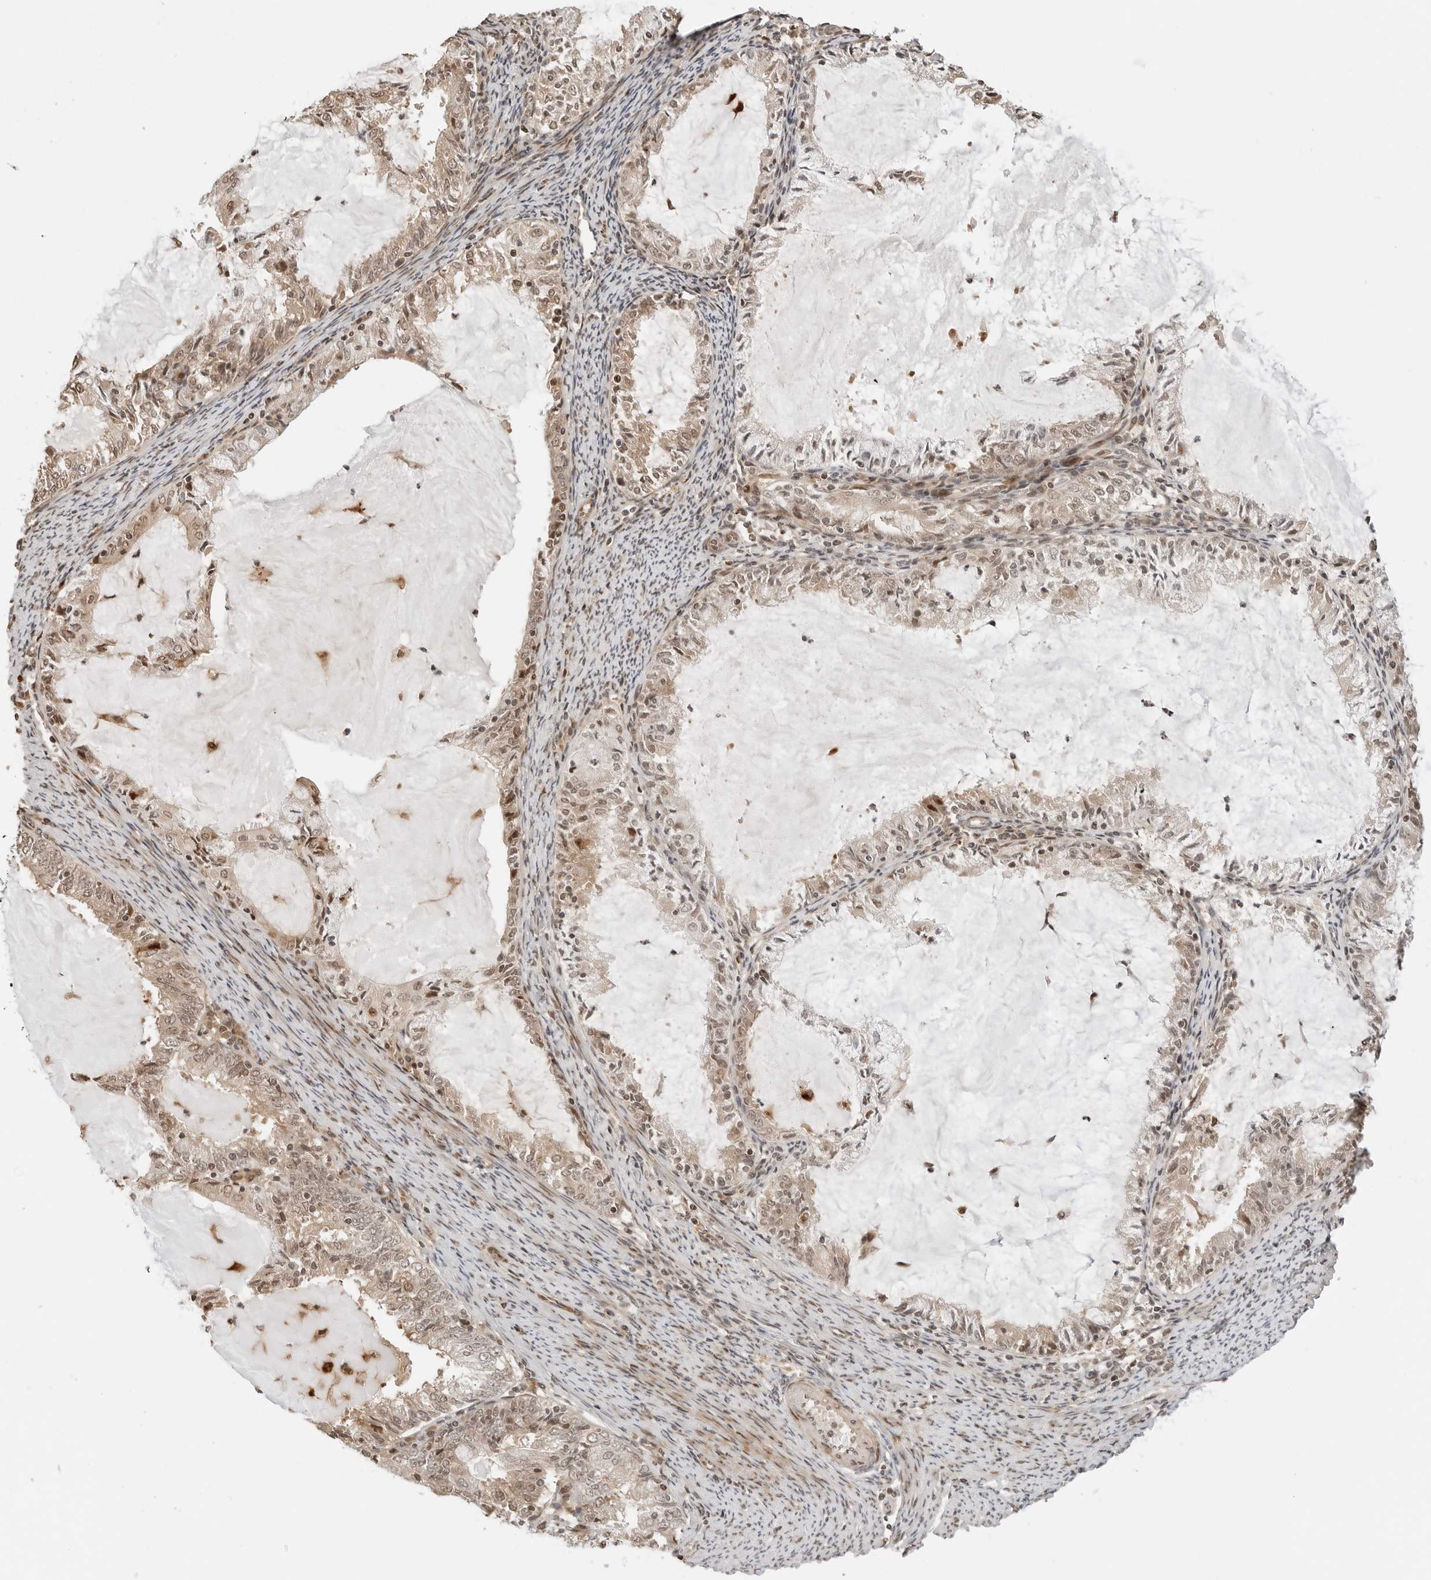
{"staining": {"intensity": "moderate", "quantity": ">75%", "location": "cytoplasmic/membranous,nuclear"}, "tissue": "endometrial cancer", "cell_type": "Tumor cells", "image_type": "cancer", "snomed": [{"axis": "morphology", "description": "Adenocarcinoma, NOS"}, {"axis": "topography", "description": "Endometrium"}], "caption": "DAB (3,3'-diaminobenzidine) immunohistochemical staining of human endometrial adenocarcinoma displays moderate cytoplasmic/membranous and nuclear protein positivity in about >75% of tumor cells. Nuclei are stained in blue.", "gene": "GEM", "patient": {"sex": "female", "age": 57}}